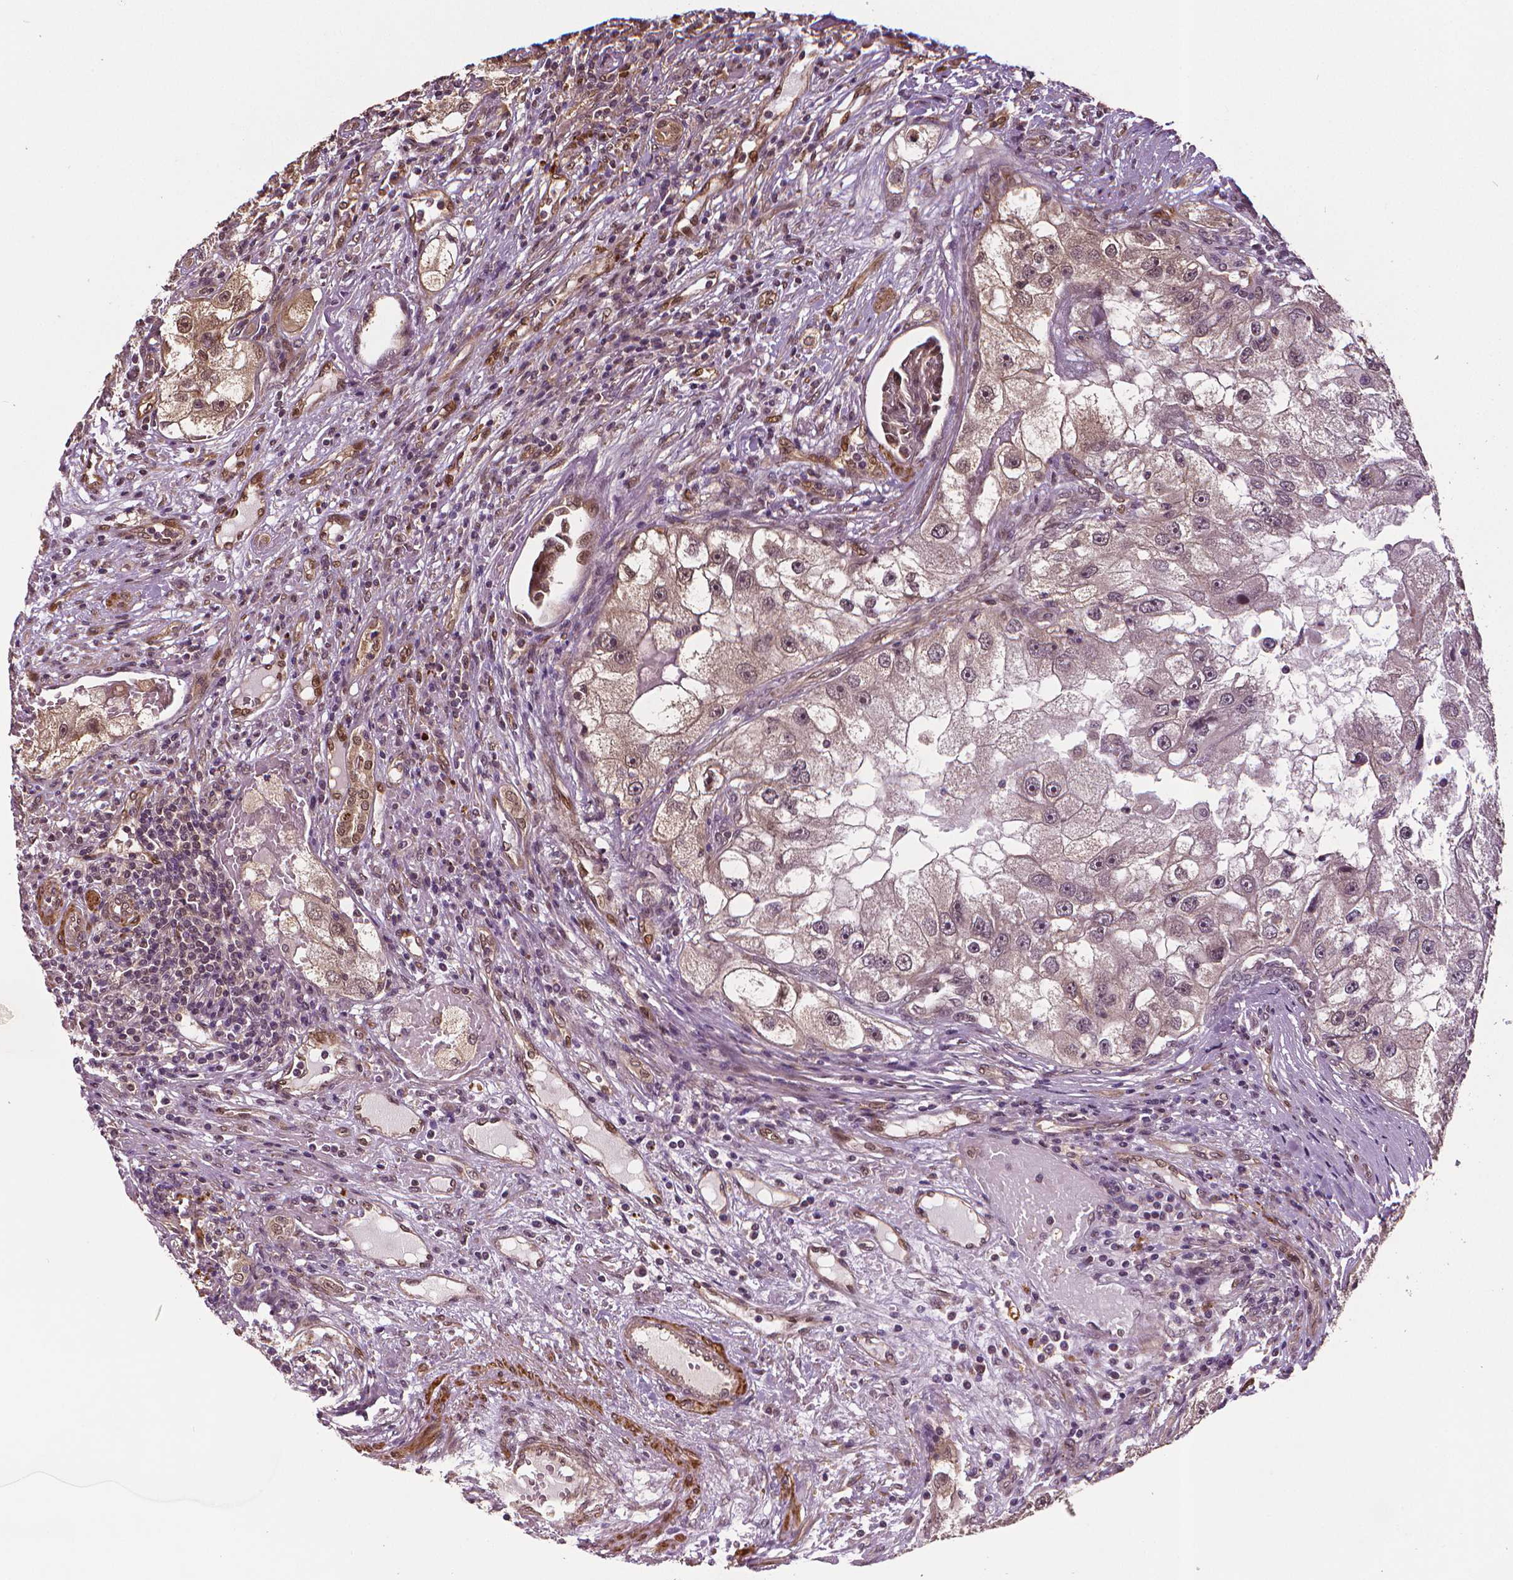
{"staining": {"intensity": "negative", "quantity": "none", "location": "none"}, "tissue": "renal cancer", "cell_type": "Tumor cells", "image_type": "cancer", "snomed": [{"axis": "morphology", "description": "Adenocarcinoma, NOS"}, {"axis": "topography", "description": "Kidney"}], "caption": "Renal adenocarcinoma stained for a protein using immunohistochemistry (IHC) demonstrates no staining tumor cells.", "gene": "STAT3", "patient": {"sex": "male", "age": 63}}